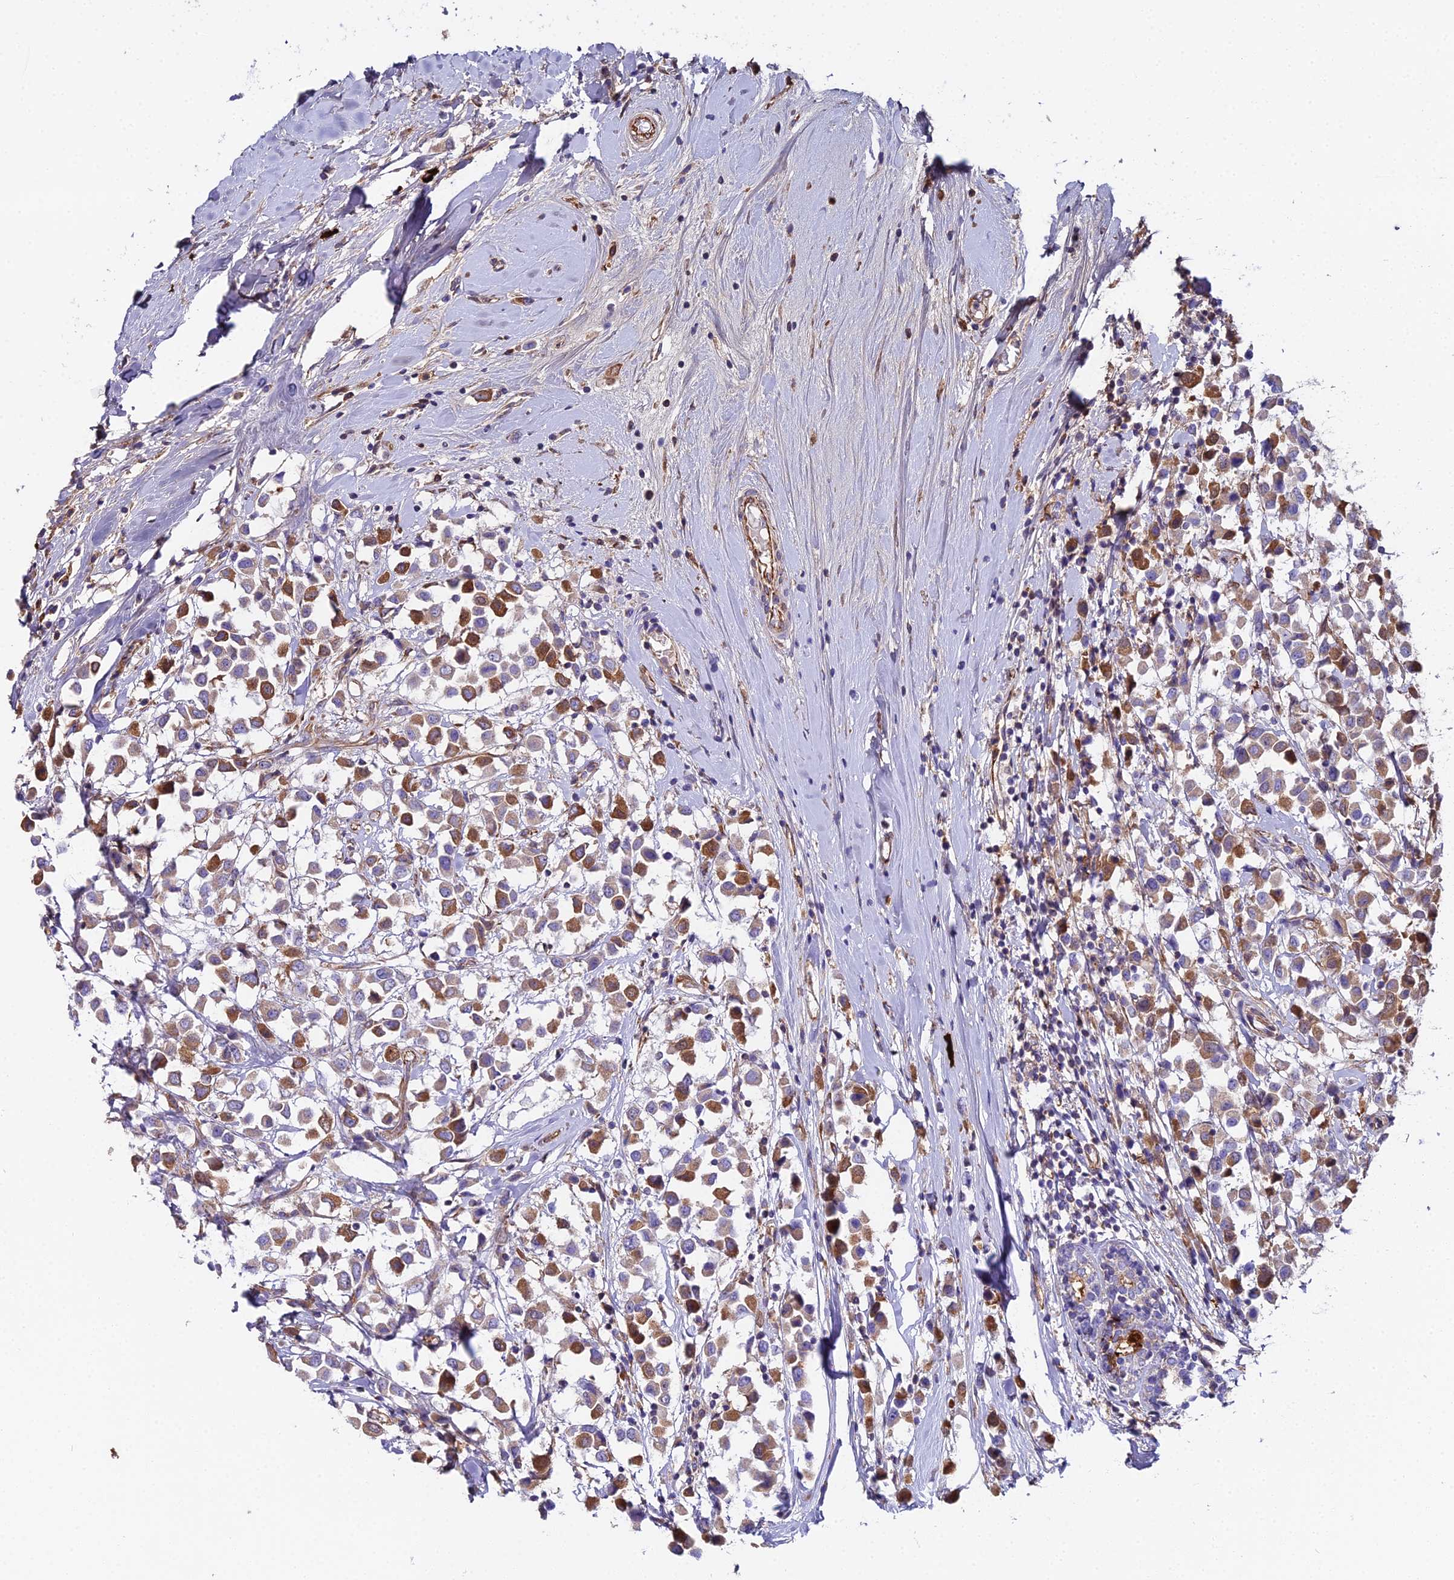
{"staining": {"intensity": "moderate", "quantity": "25%-75%", "location": "cytoplasmic/membranous"}, "tissue": "breast cancer", "cell_type": "Tumor cells", "image_type": "cancer", "snomed": [{"axis": "morphology", "description": "Duct carcinoma"}, {"axis": "topography", "description": "Breast"}], "caption": "The photomicrograph displays a brown stain indicating the presence of a protein in the cytoplasmic/membranous of tumor cells in invasive ductal carcinoma (breast).", "gene": "BEX4", "patient": {"sex": "female", "age": 61}}